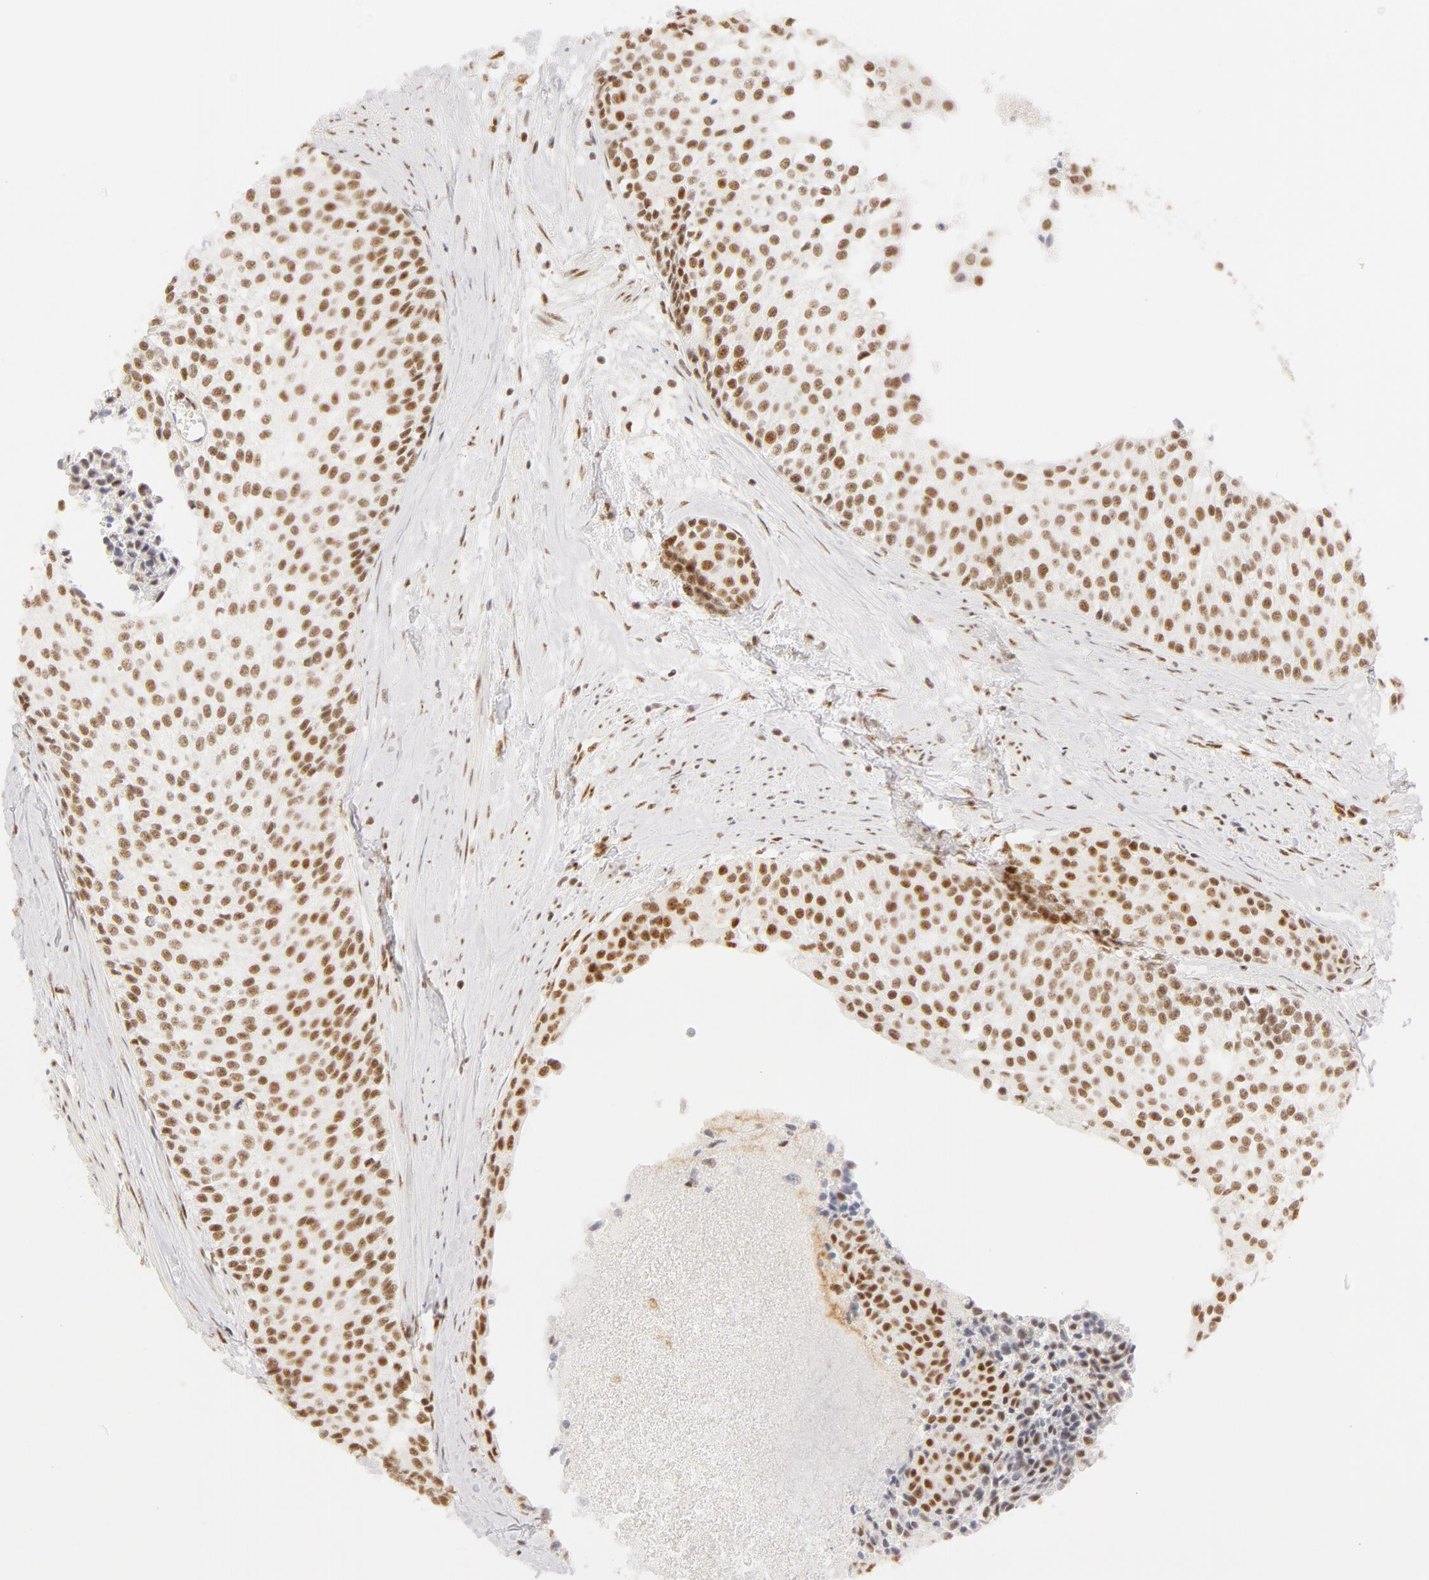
{"staining": {"intensity": "weak", "quantity": ">75%", "location": "nuclear"}, "tissue": "urothelial cancer", "cell_type": "Tumor cells", "image_type": "cancer", "snomed": [{"axis": "morphology", "description": "Urothelial carcinoma, Low grade"}, {"axis": "topography", "description": "Urinary bladder"}], "caption": "Weak nuclear positivity is seen in about >75% of tumor cells in urothelial carcinoma (low-grade).", "gene": "RBM39", "patient": {"sex": "female", "age": 73}}